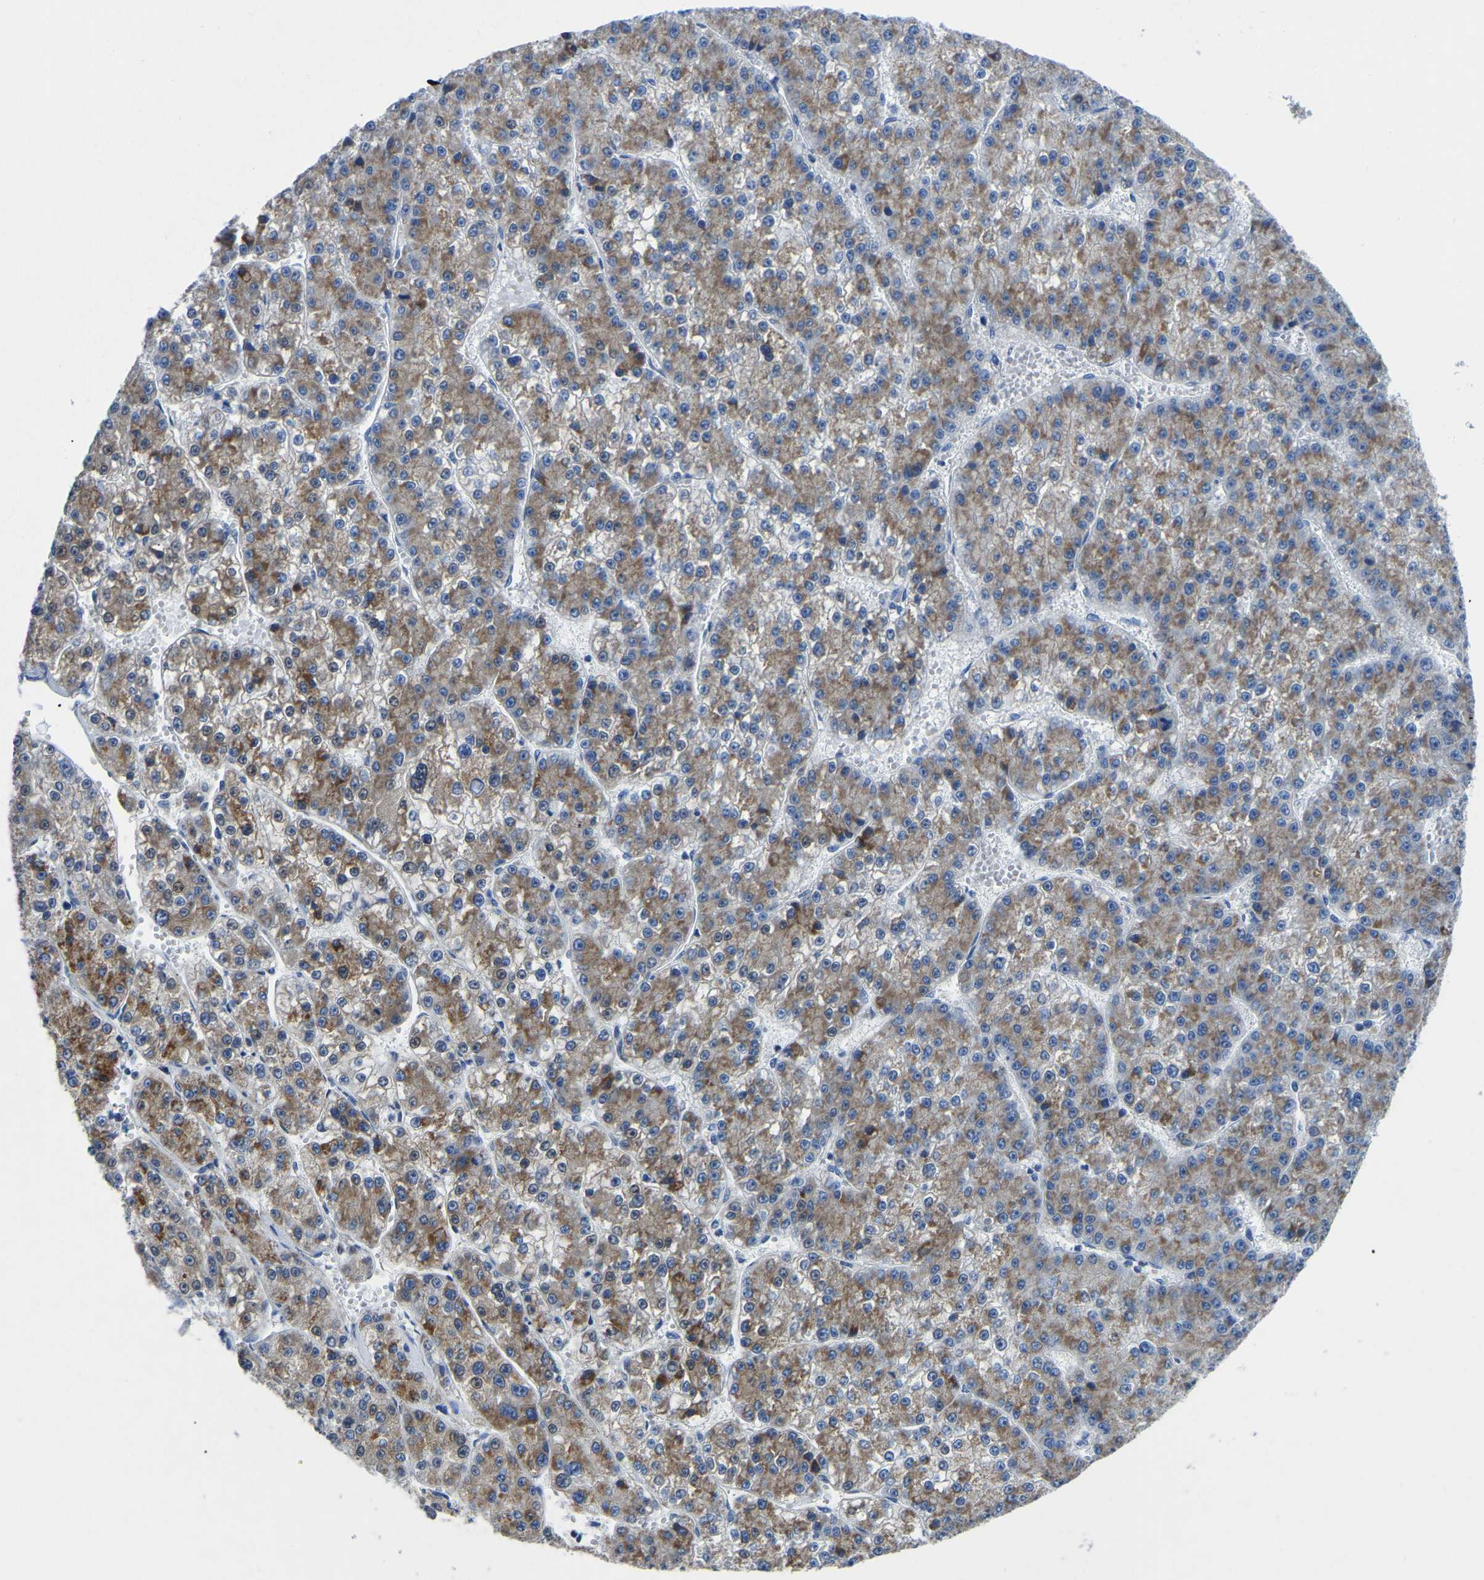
{"staining": {"intensity": "moderate", "quantity": ">75%", "location": "cytoplasmic/membranous"}, "tissue": "liver cancer", "cell_type": "Tumor cells", "image_type": "cancer", "snomed": [{"axis": "morphology", "description": "Carcinoma, Hepatocellular, NOS"}, {"axis": "topography", "description": "Liver"}], "caption": "This image reveals immunohistochemistry (IHC) staining of liver cancer (hepatocellular carcinoma), with medium moderate cytoplasmic/membranous staining in approximately >75% of tumor cells.", "gene": "ETFA", "patient": {"sex": "female", "age": 73}}